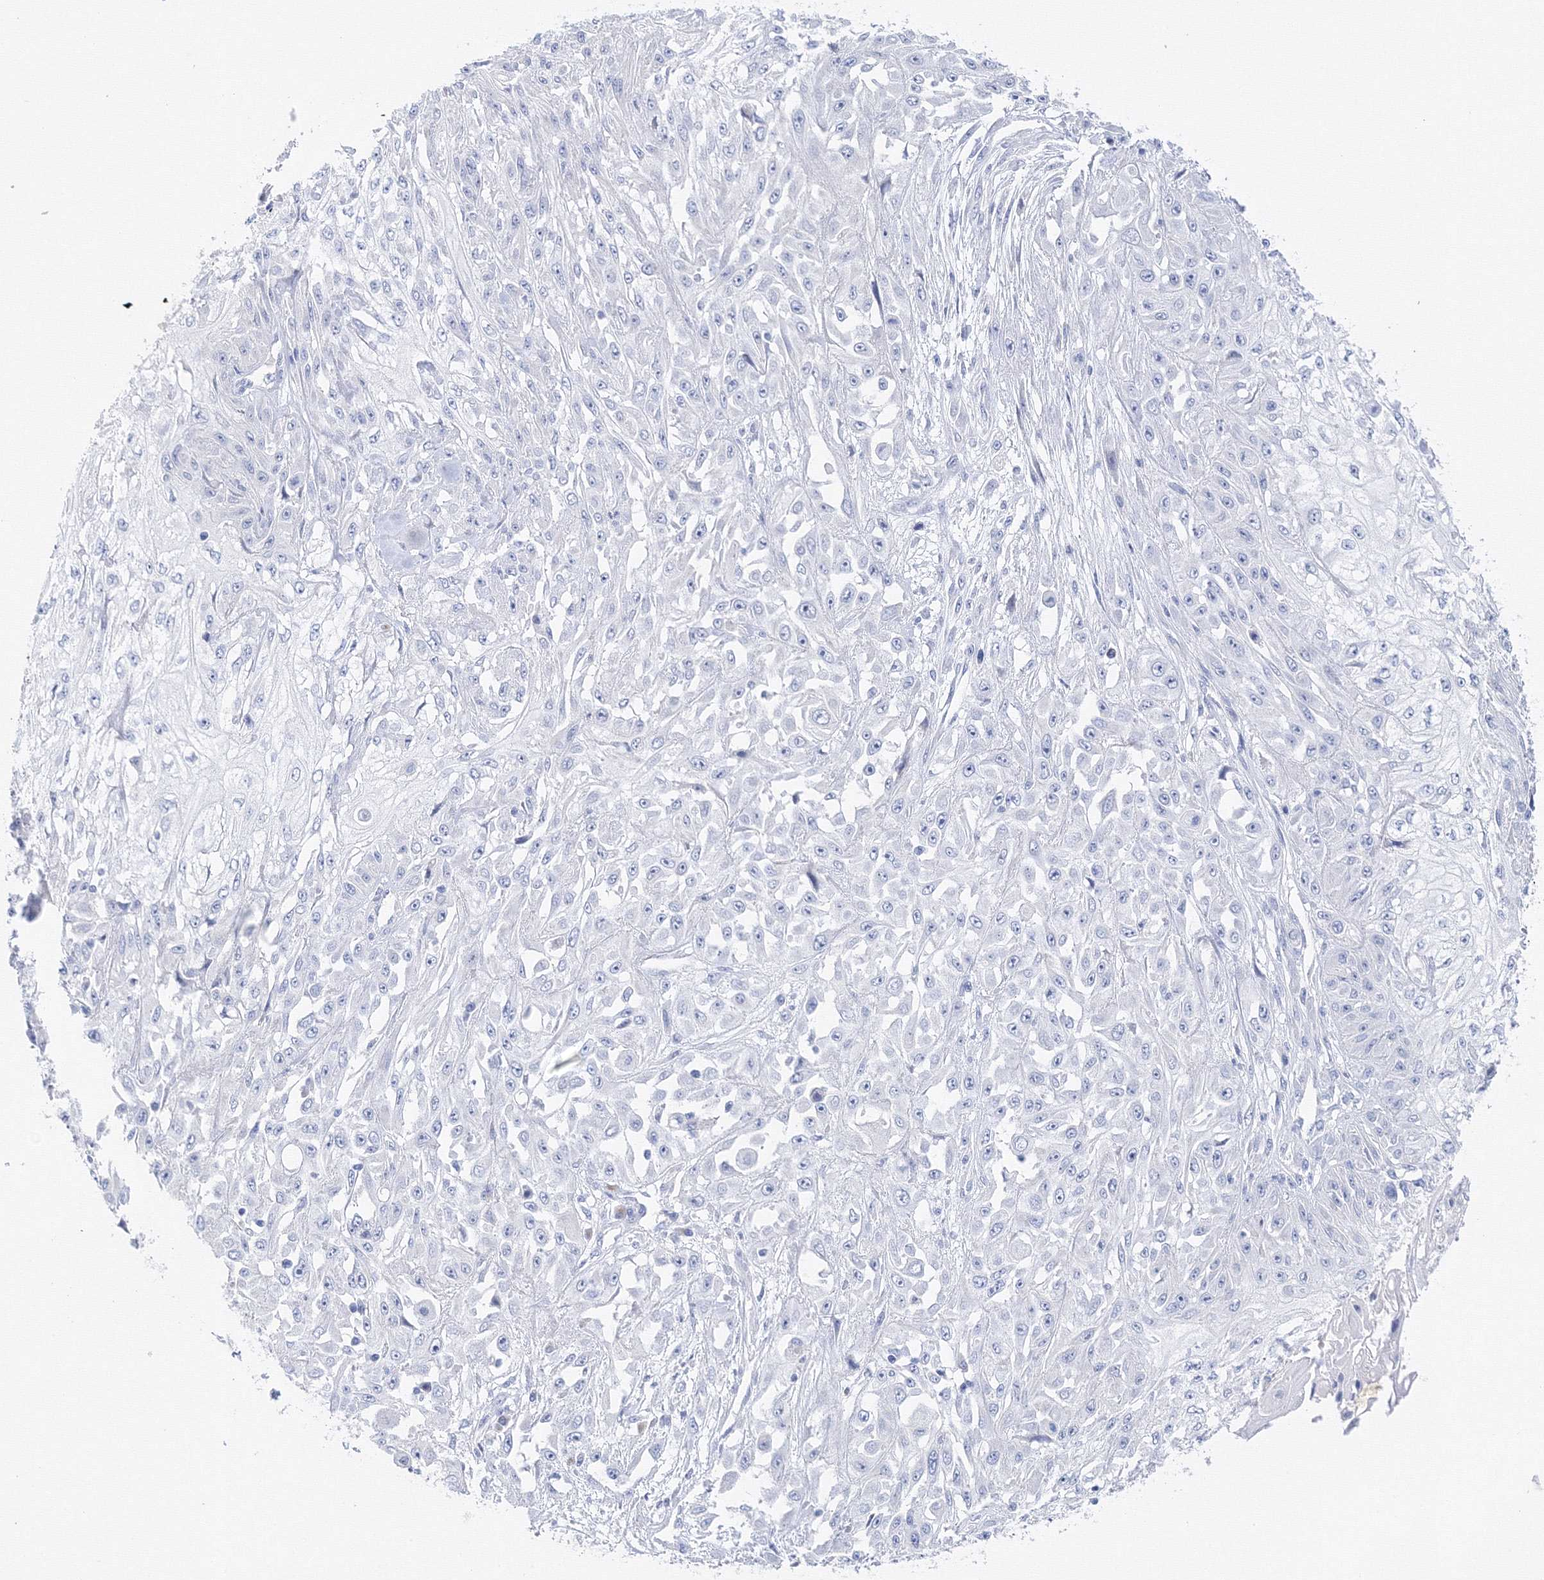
{"staining": {"intensity": "negative", "quantity": "none", "location": "none"}, "tissue": "skin cancer", "cell_type": "Tumor cells", "image_type": "cancer", "snomed": [{"axis": "morphology", "description": "Squamous cell carcinoma, NOS"}, {"axis": "morphology", "description": "Squamous cell carcinoma, metastatic, NOS"}, {"axis": "topography", "description": "Skin"}, {"axis": "topography", "description": "Lymph node"}], "caption": "The image exhibits no staining of tumor cells in skin squamous cell carcinoma.", "gene": "TAMM41", "patient": {"sex": "male", "age": 75}}